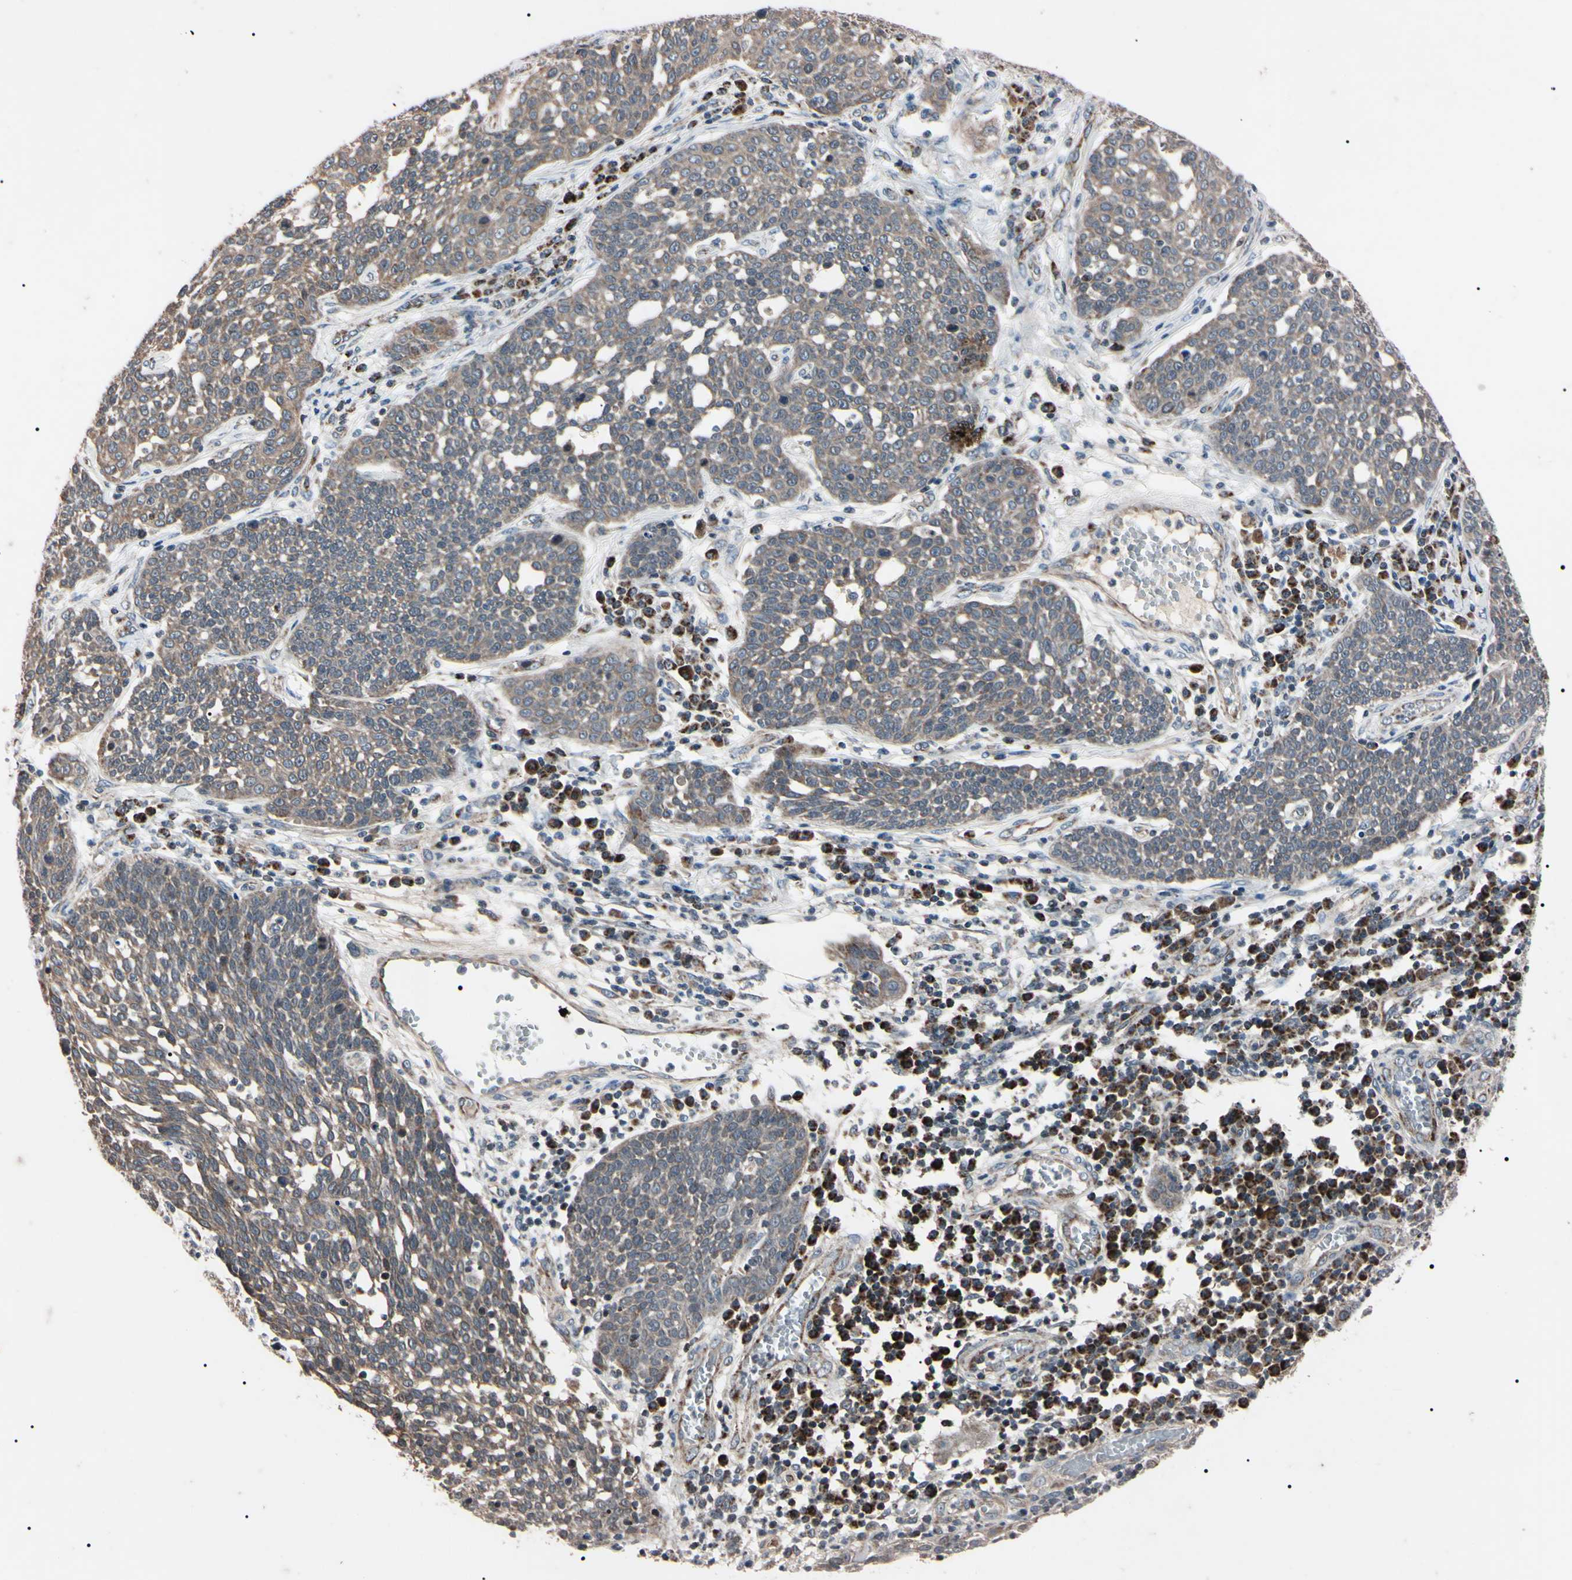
{"staining": {"intensity": "weak", "quantity": ">75%", "location": "cytoplasmic/membranous"}, "tissue": "cervical cancer", "cell_type": "Tumor cells", "image_type": "cancer", "snomed": [{"axis": "morphology", "description": "Squamous cell carcinoma, NOS"}, {"axis": "topography", "description": "Cervix"}], "caption": "Protein staining of cervical cancer tissue demonstrates weak cytoplasmic/membranous staining in about >75% of tumor cells.", "gene": "TNFRSF1A", "patient": {"sex": "female", "age": 34}}